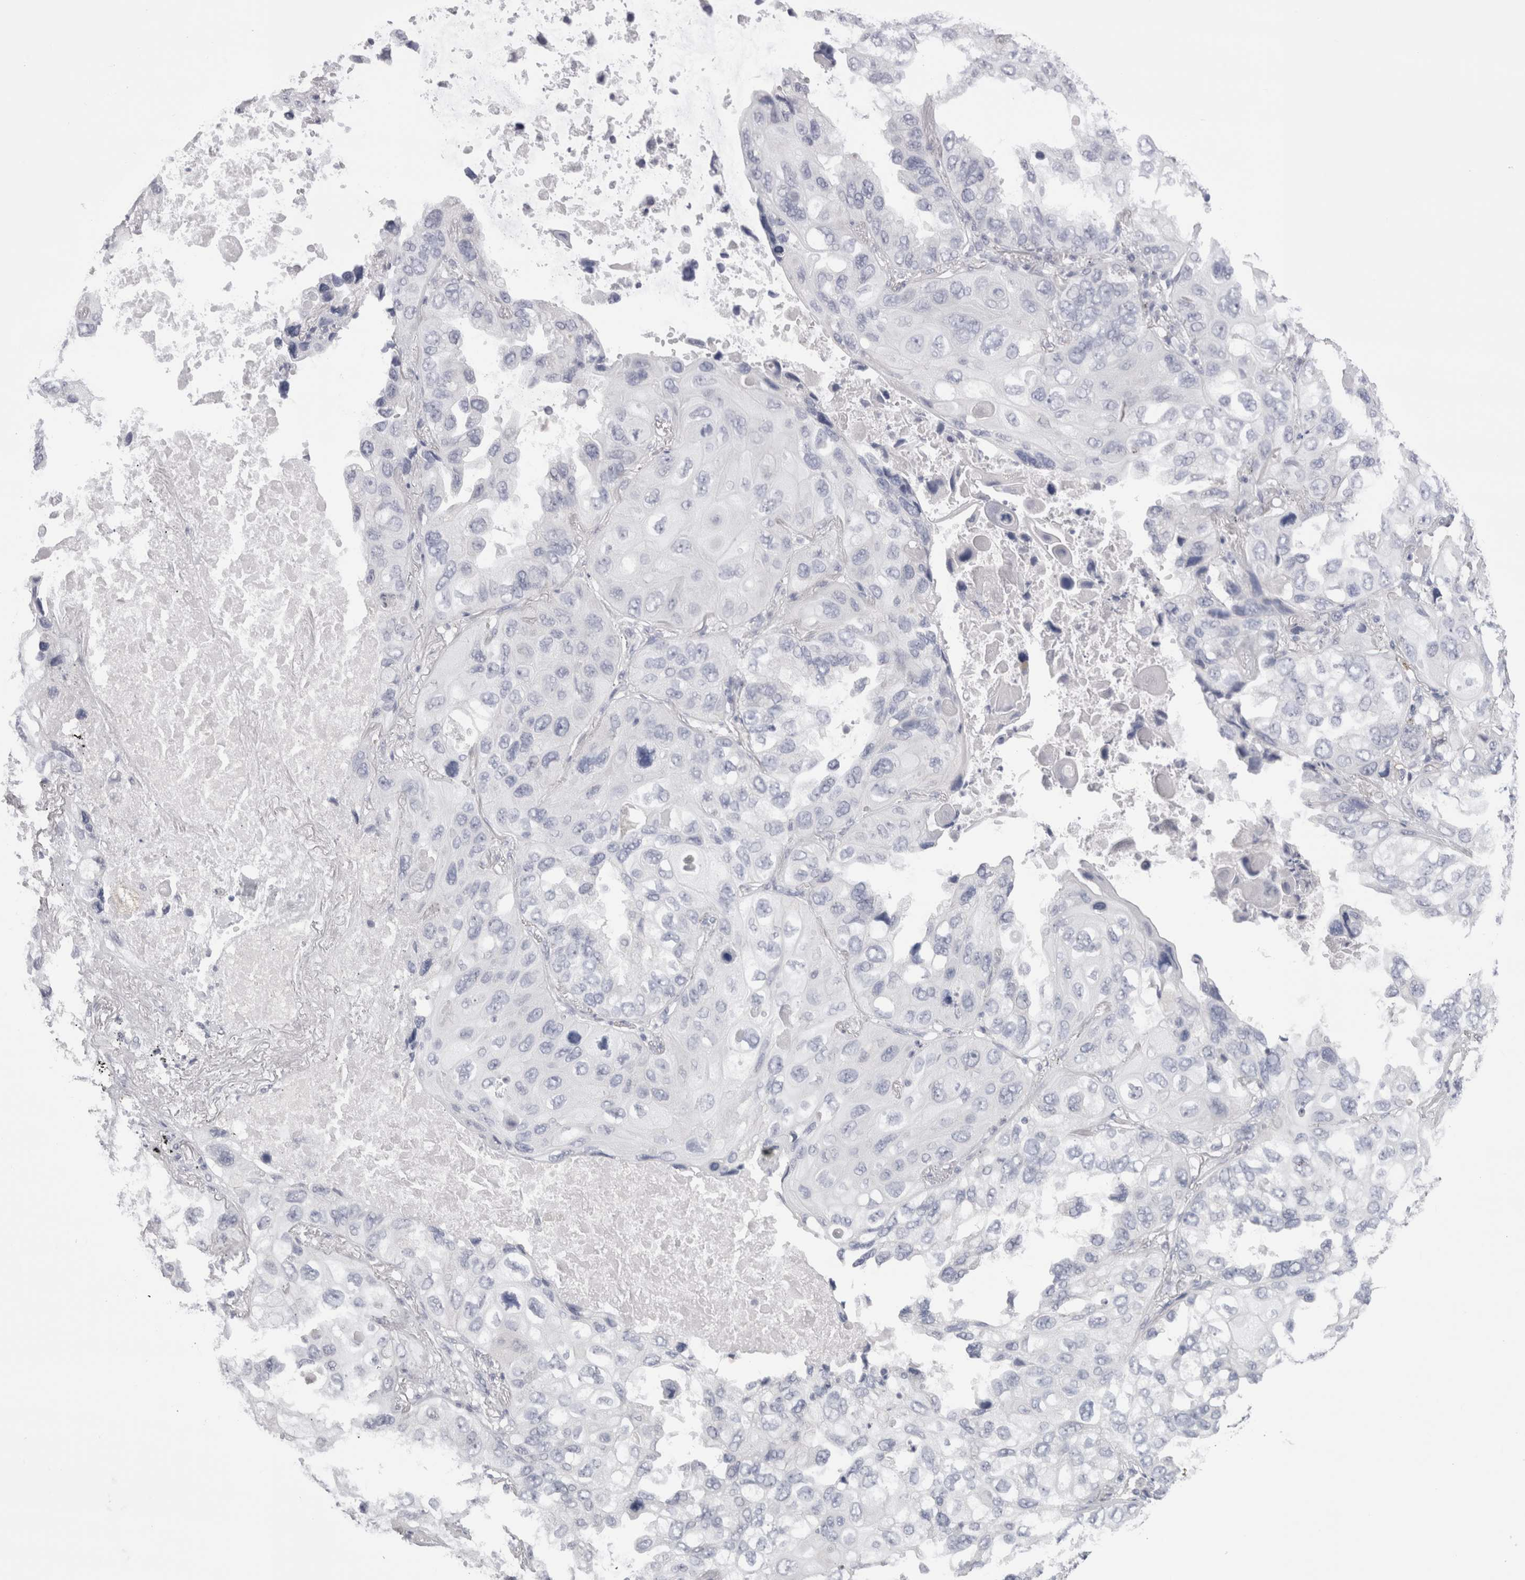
{"staining": {"intensity": "negative", "quantity": "none", "location": "none"}, "tissue": "lung cancer", "cell_type": "Tumor cells", "image_type": "cancer", "snomed": [{"axis": "morphology", "description": "Squamous cell carcinoma, NOS"}, {"axis": "topography", "description": "Lung"}], "caption": "IHC of human squamous cell carcinoma (lung) reveals no positivity in tumor cells.", "gene": "SUCNR1", "patient": {"sex": "female", "age": 73}}